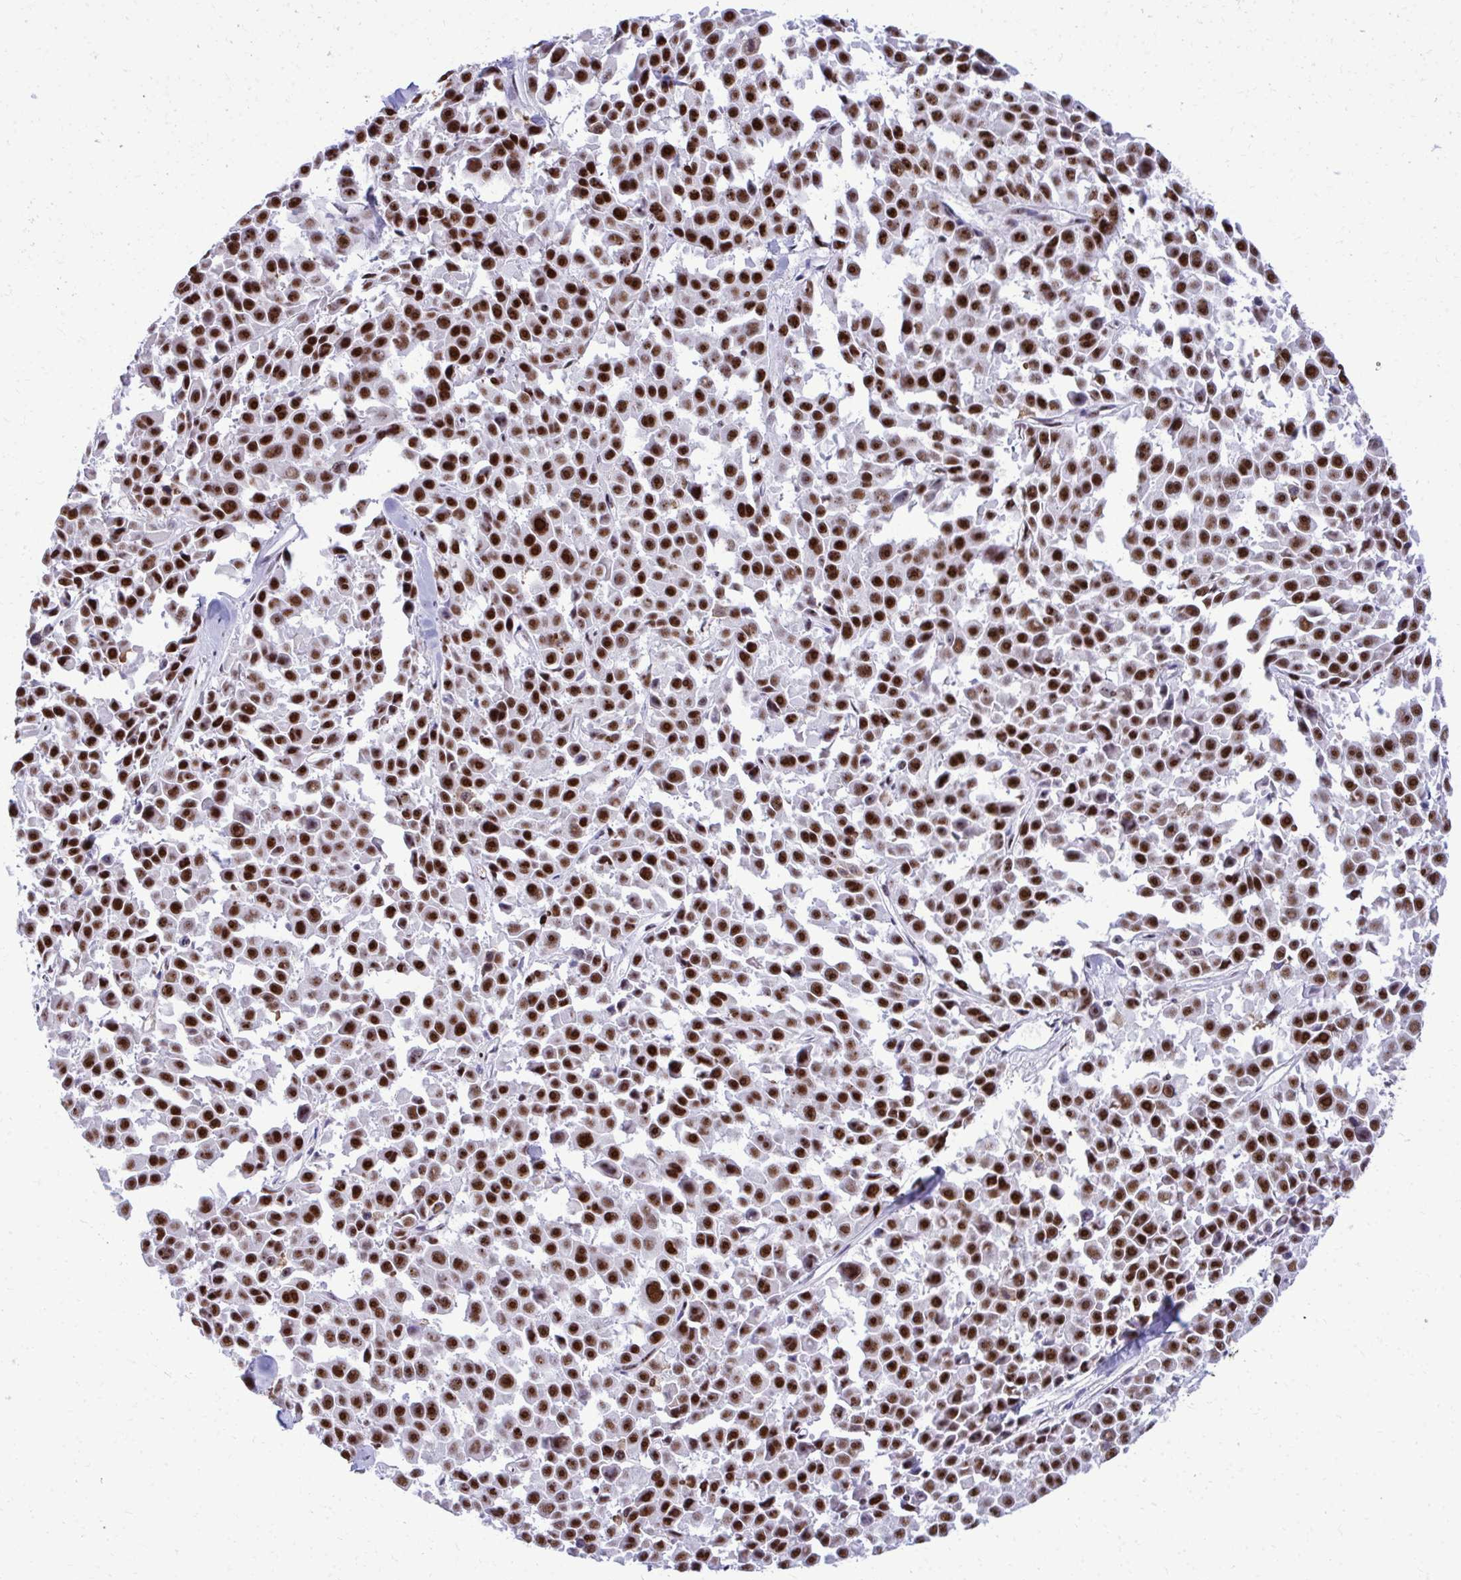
{"staining": {"intensity": "strong", "quantity": ">75%", "location": "nuclear"}, "tissue": "melanoma", "cell_type": "Tumor cells", "image_type": "cancer", "snomed": [{"axis": "morphology", "description": "Malignant melanoma, NOS"}, {"axis": "topography", "description": "Skin"}], "caption": "Tumor cells display high levels of strong nuclear staining in about >75% of cells in malignant melanoma.", "gene": "PELP1", "patient": {"sex": "female", "age": 66}}